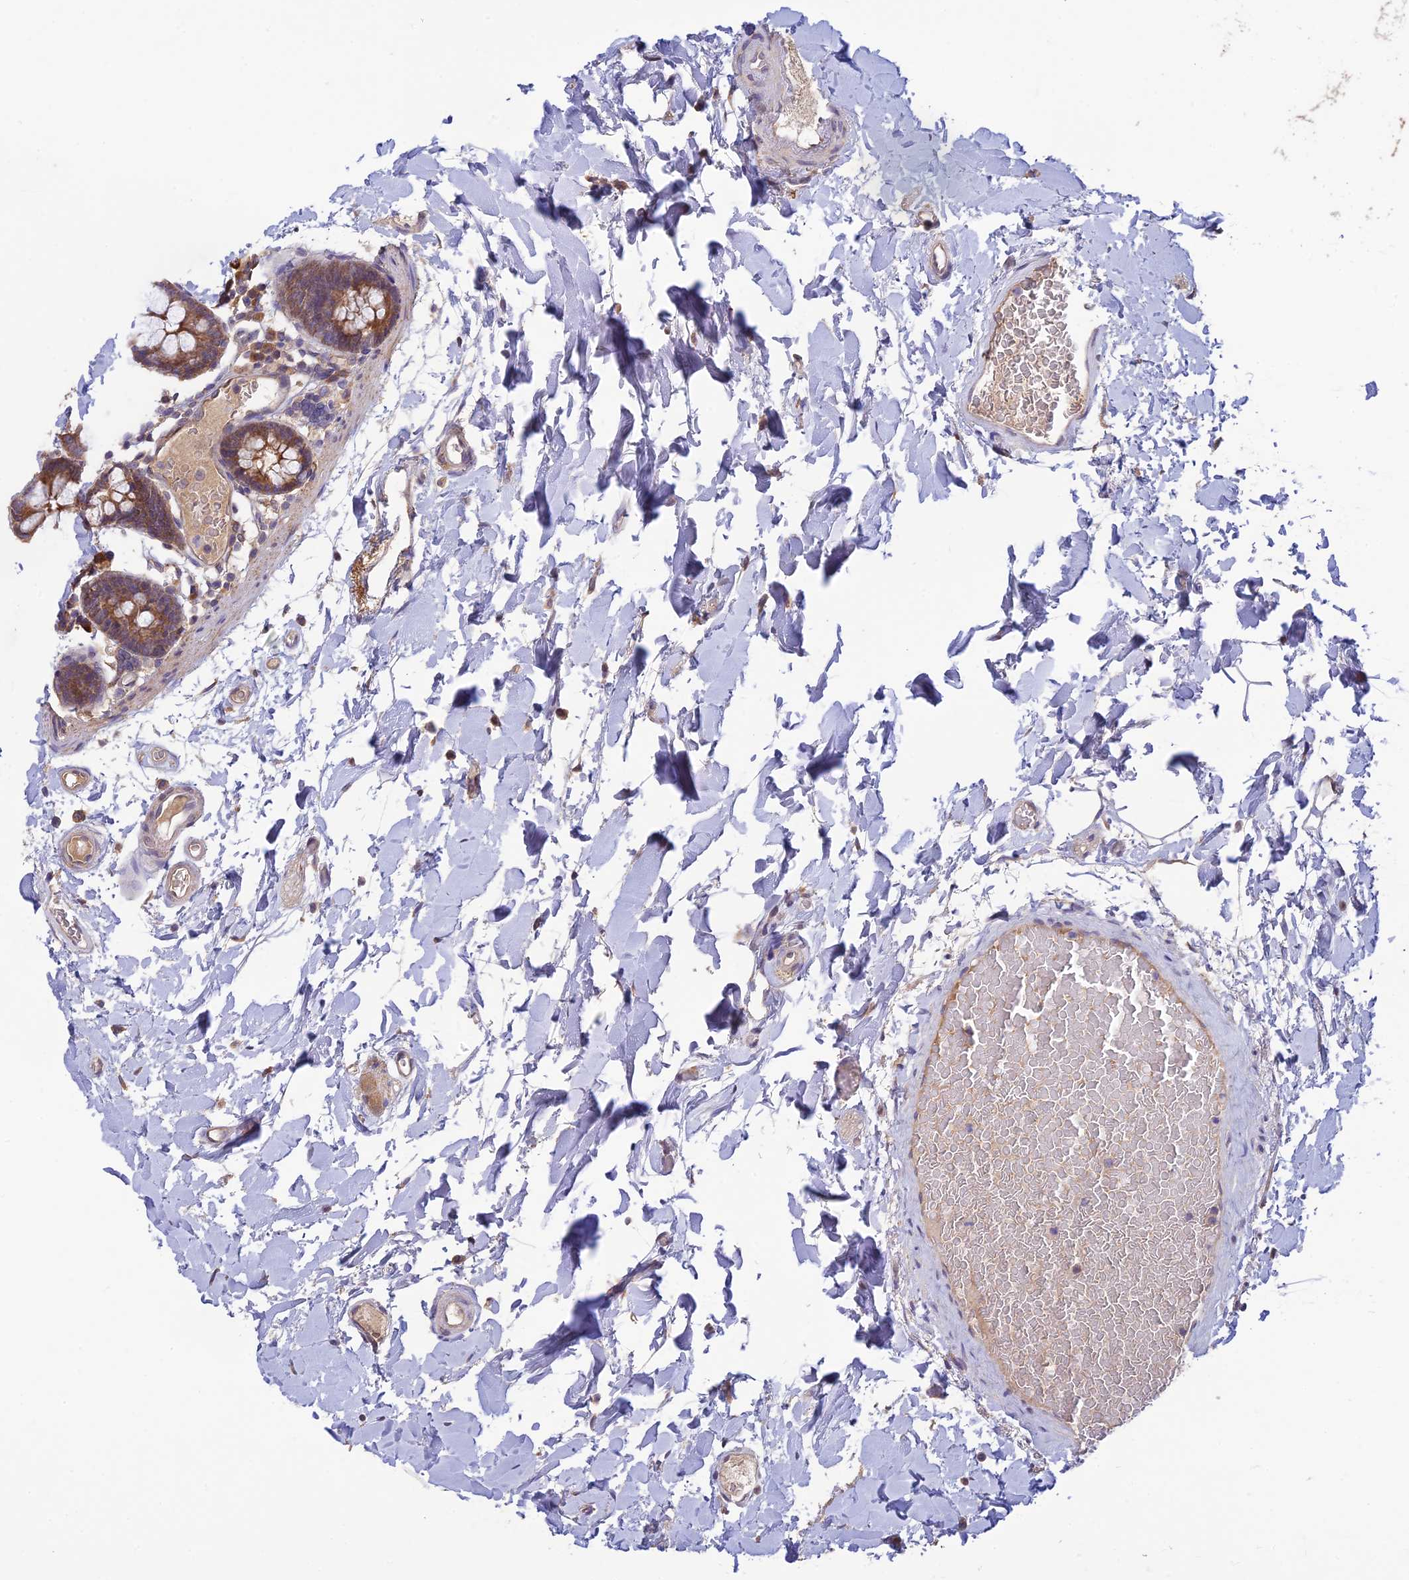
{"staining": {"intensity": "weak", "quantity": ">75%", "location": "cytoplasmic/membranous"}, "tissue": "colon", "cell_type": "Endothelial cells", "image_type": "normal", "snomed": [{"axis": "morphology", "description": "Normal tissue, NOS"}, {"axis": "topography", "description": "Colon"}], "caption": "IHC micrograph of unremarkable colon: colon stained using immunohistochemistry reveals low levels of weak protein expression localized specifically in the cytoplasmic/membranous of endothelial cells, appearing as a cytoplasmic/membranous brown color.", "gene": "MRNIP", "patient": {"sex": "male", "age": 75}}